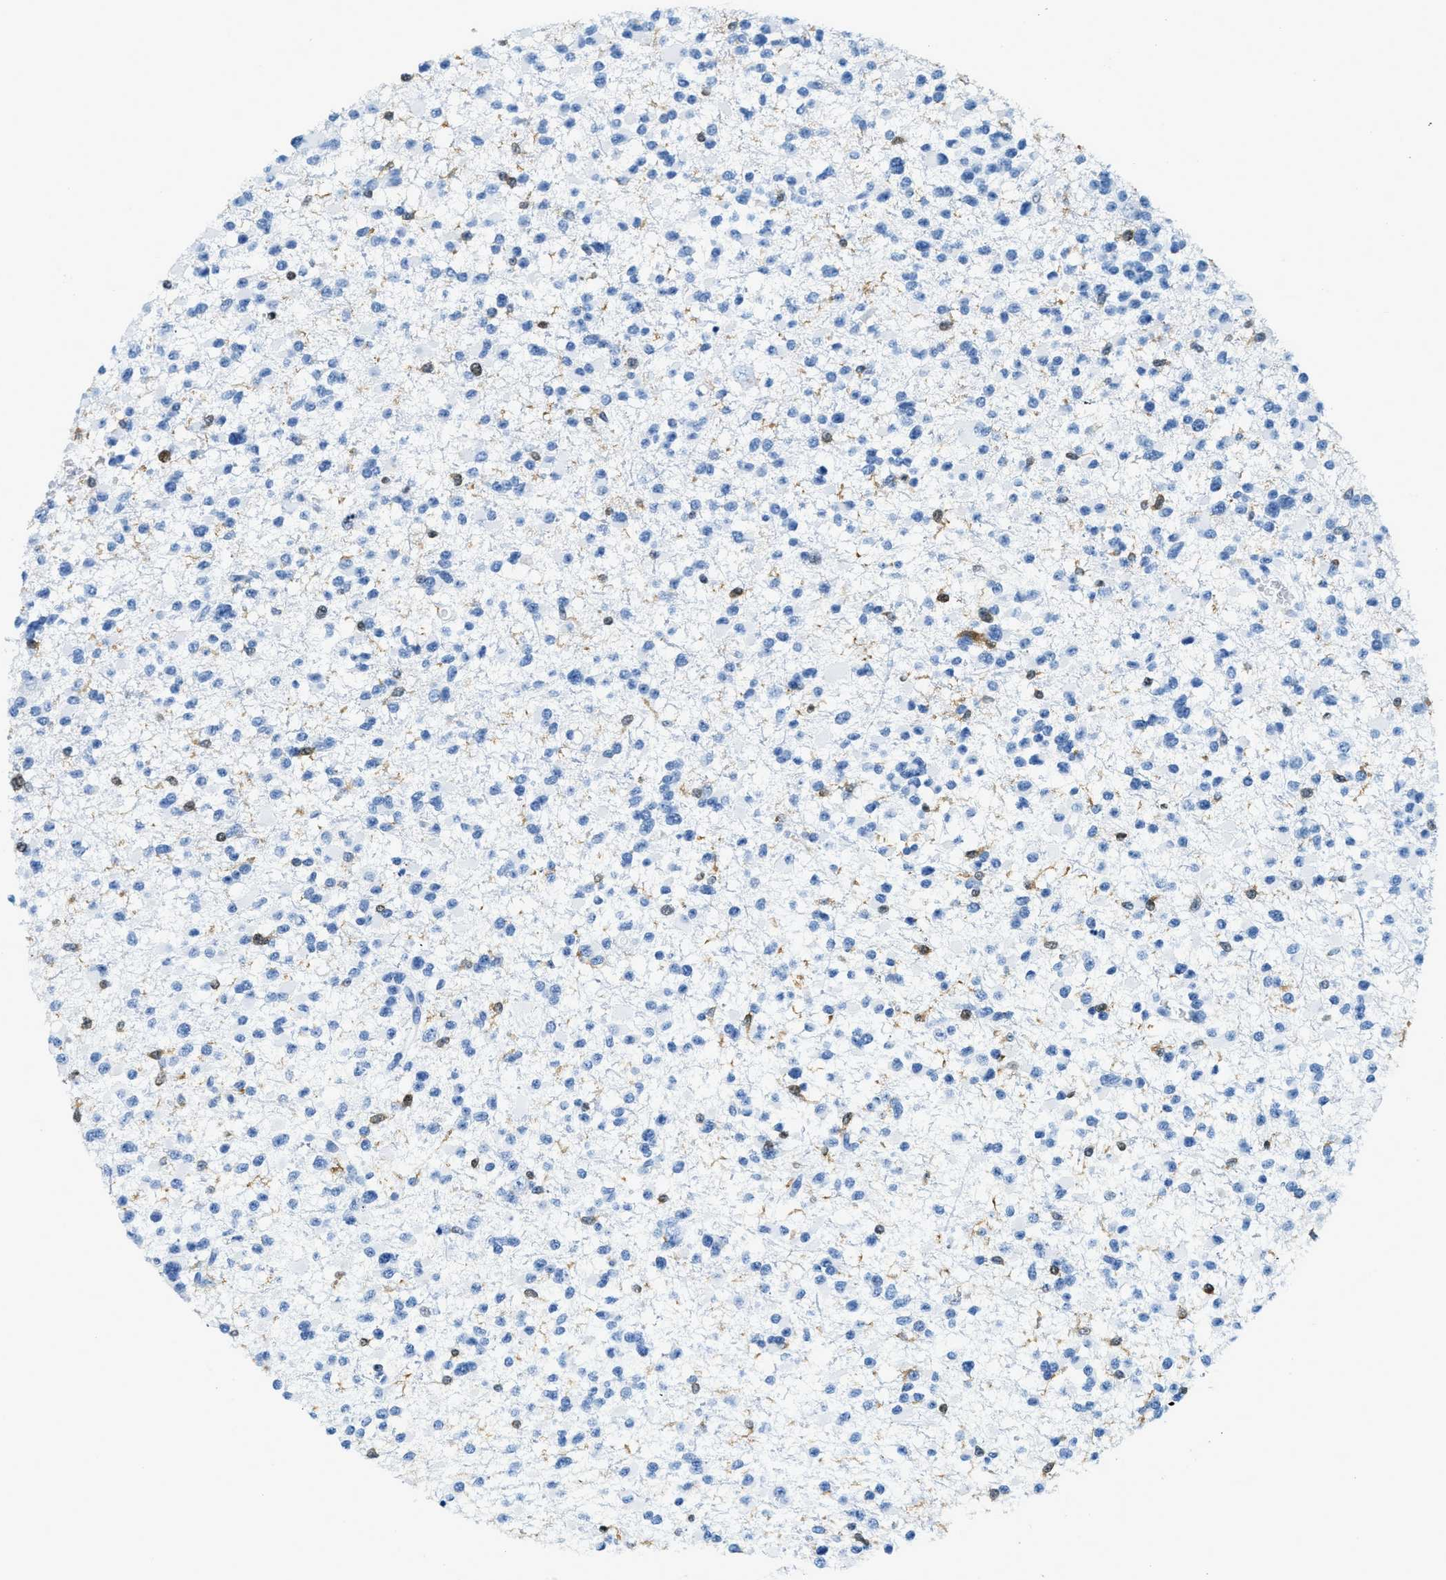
{"staining": {"intensity": "negative", "quantity": "none", "location": "none"}, "tissue": "glioma", "cell_type": "Tumor cells", "image_type": "cancer", "snomed": [{"axis": "morphology", "description": "Glioma, malignant, Low grade"}, {"axis": "topography", "description": "Brain"}], "caption": "An image of human malignant glioma (low-grade) is negative for staining in tumor cells.", "gene": "CAPG", "patient": {"sex": "female", "age": 22}}